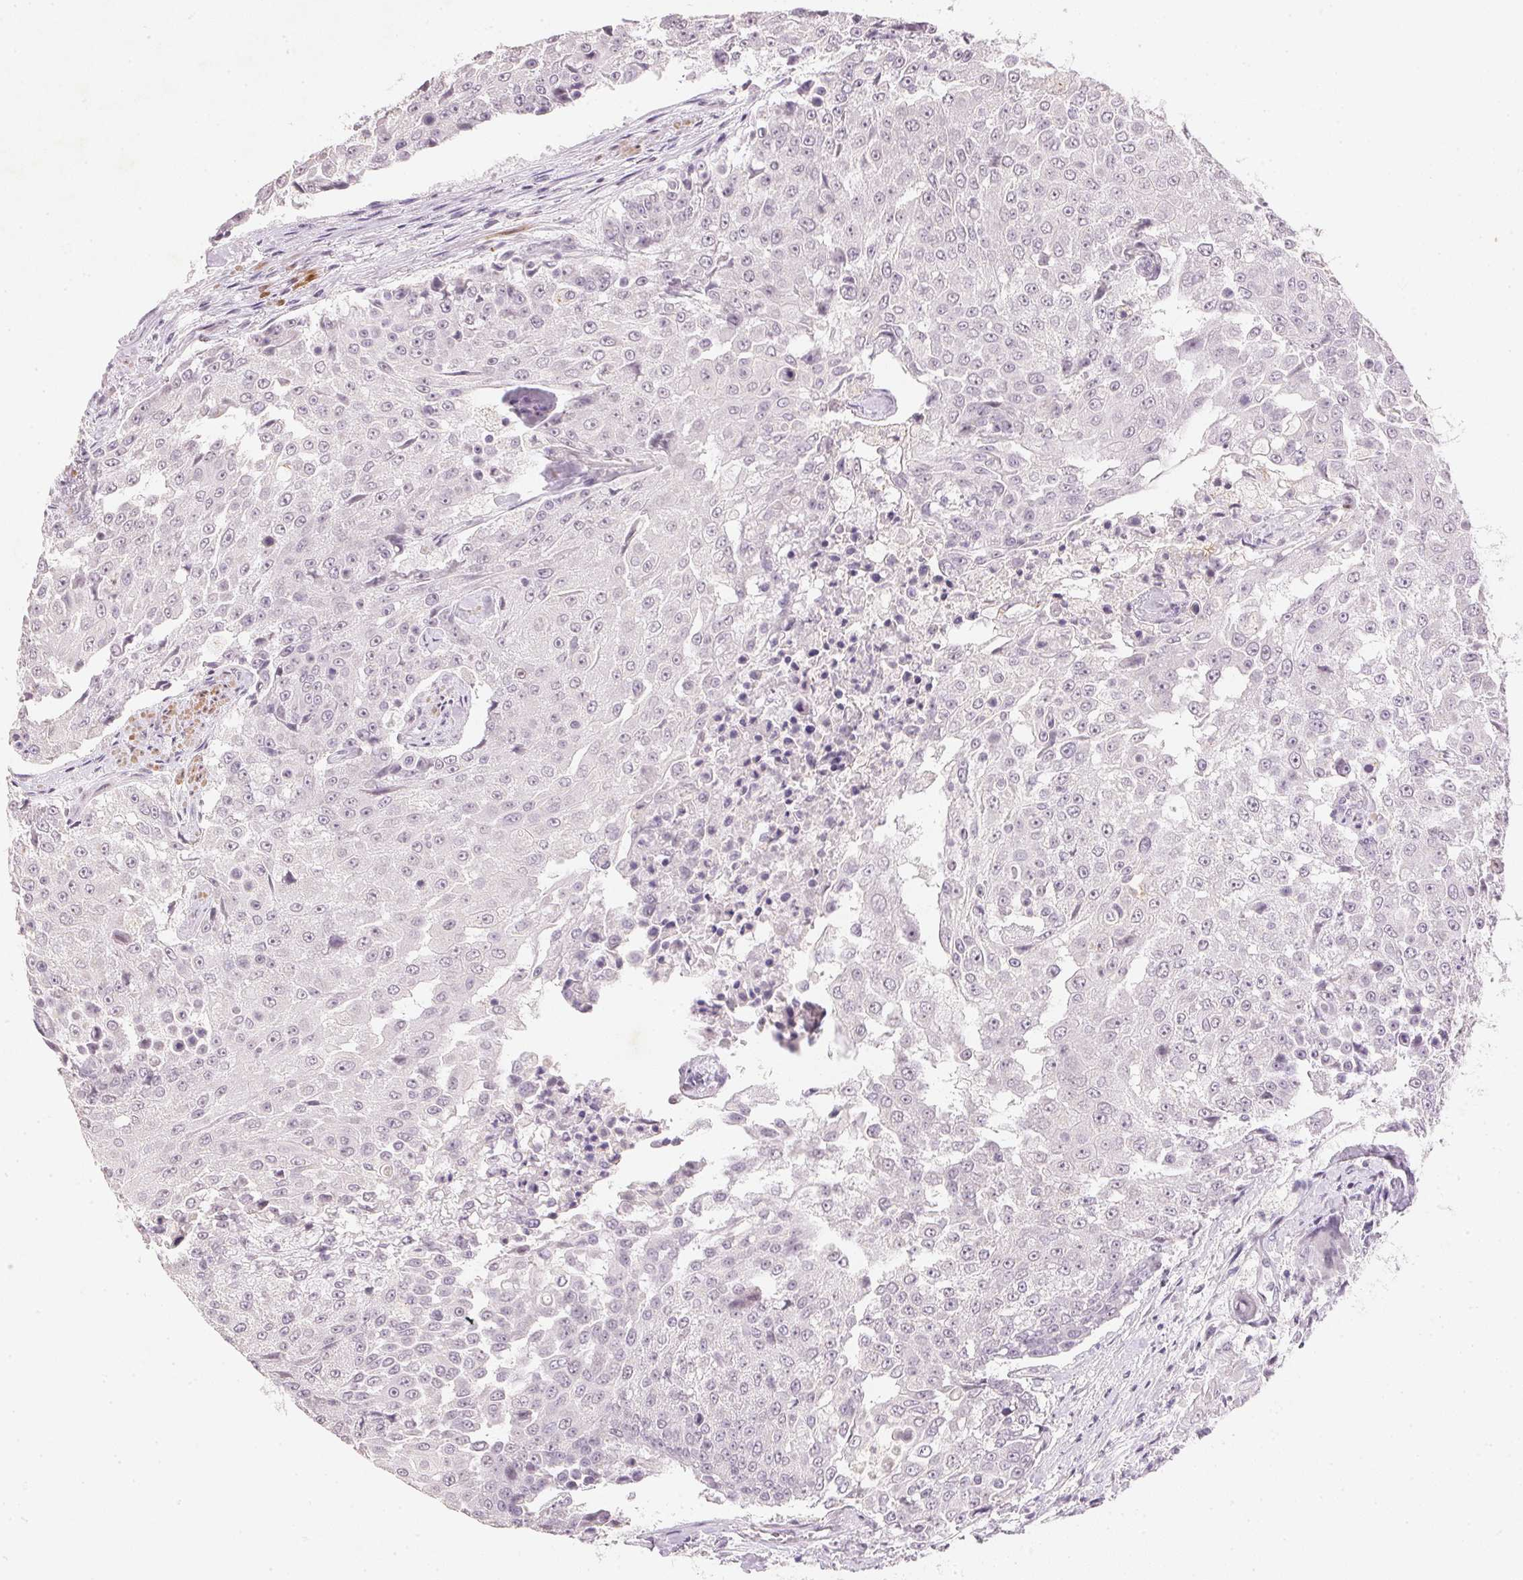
{"staining": {"intensity": "negative", "quantity": "none", "location": "none"}, "tissue": "urothelial cancer", "cell_type": "Tumor cells", "image_type": "cancer", "snomed": [{"axis": "morphology", "description": "Urothelial carcinoma, High grade"}, {"axis": "topography", "description": "Urinary bladder"}], "caption": "An immunohistochemistry (IHC) image of urothelial cancer is shown. There is no staining in tumor cells of urothelial cancer.", "gene": "SMTN", "patient": {"sex": "female", "age": 63}}